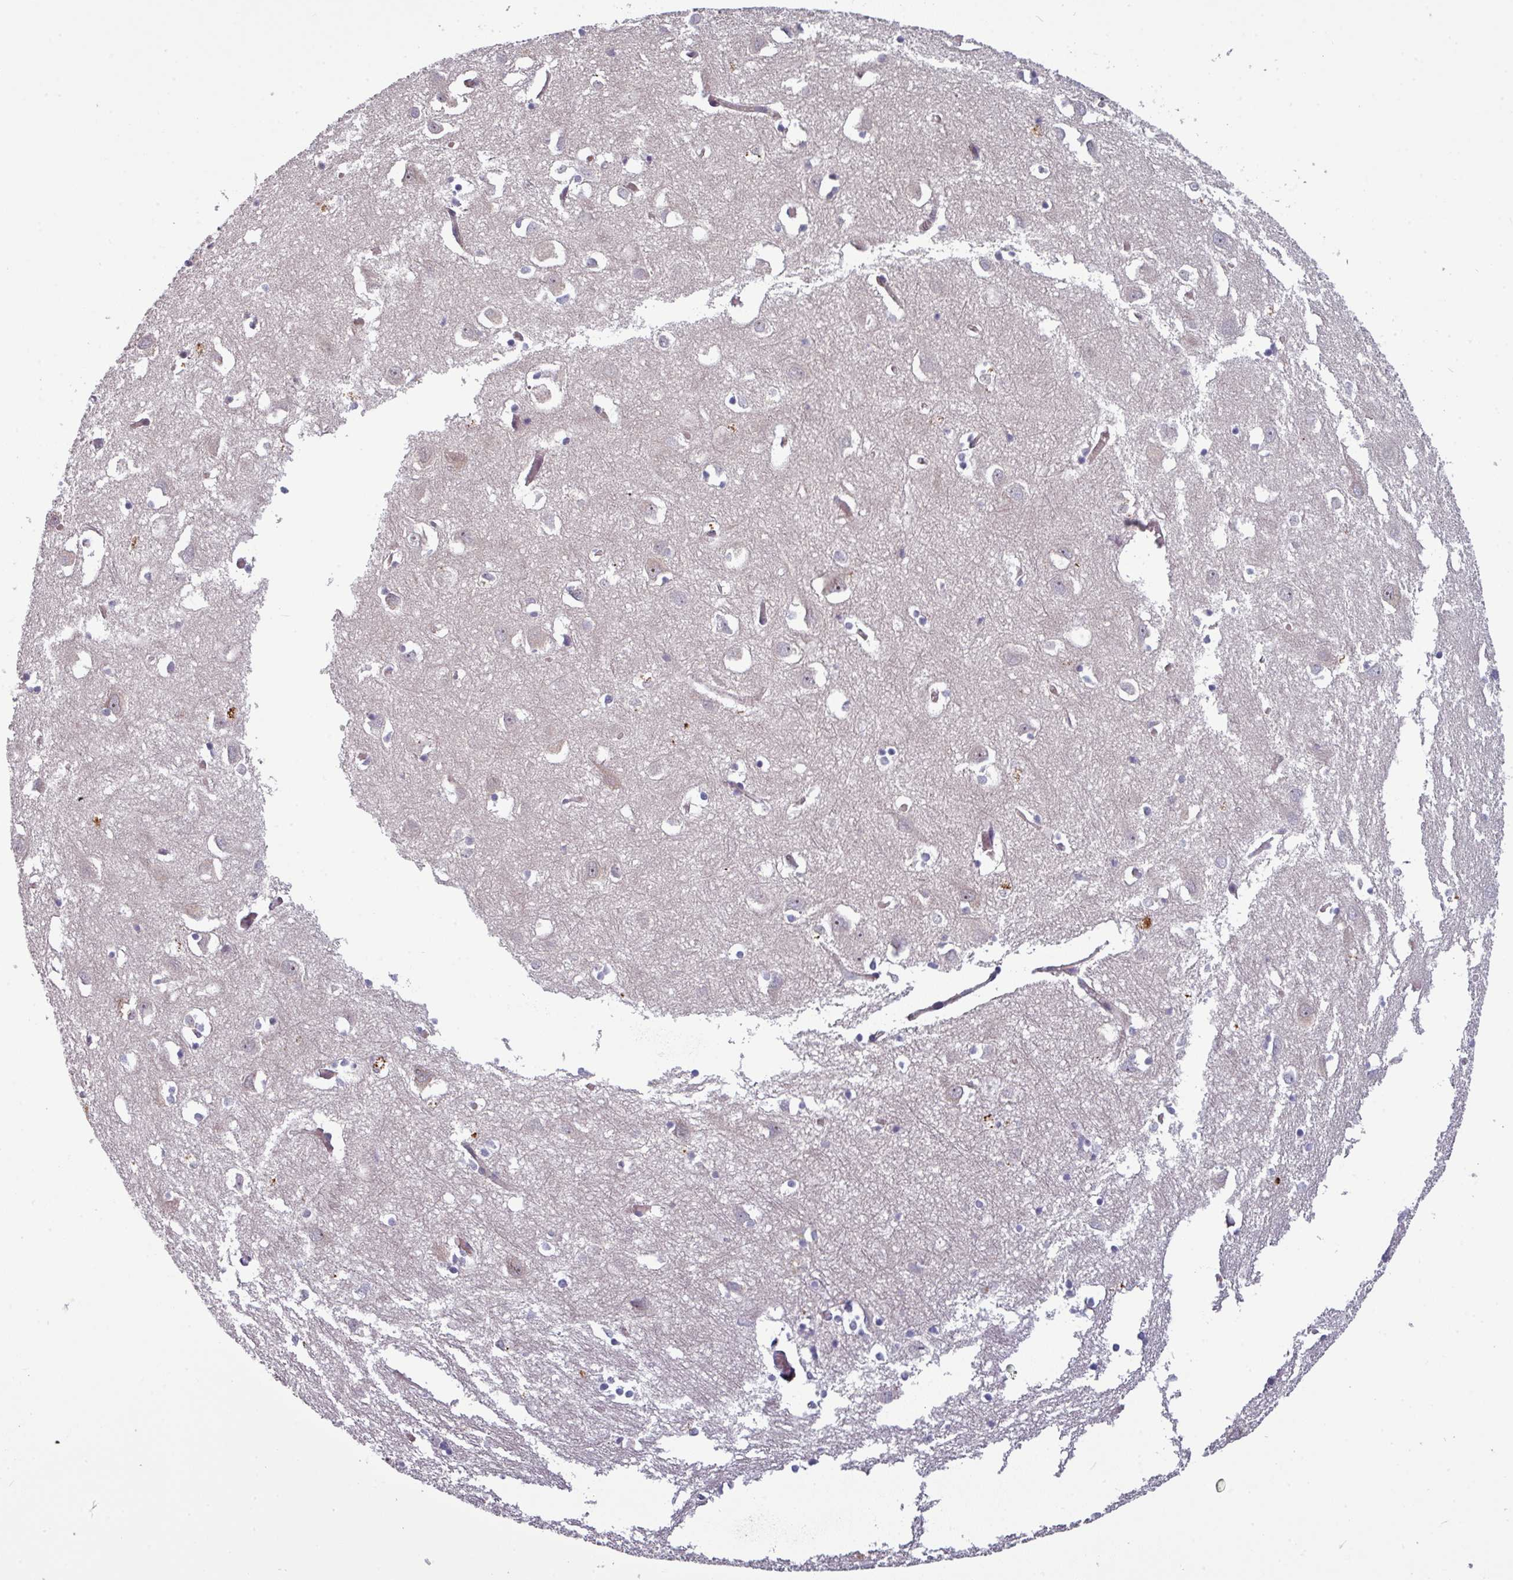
{"staining": {"intensity": "weak", "quantity": "25%-75%", "location": "cytoplasmic/membranous"}, "tissue": "cerebral cortex", "cell_type": "Endothelial cells", "image_type": "normal", "snomed": [{"axis": "morphology", "description": "Normal tissue, NOS"}, {"axis": "topography", "description": "Cerebral cortex"}], "caption": "Protein staining of unremarkable cerebral cortex reveals weak cytoplasmic/membranous staining in about 25%-75% of endothelial cells.", "gene": "PRAMEF12", "patient": {"sex": "male", "age": 70}}